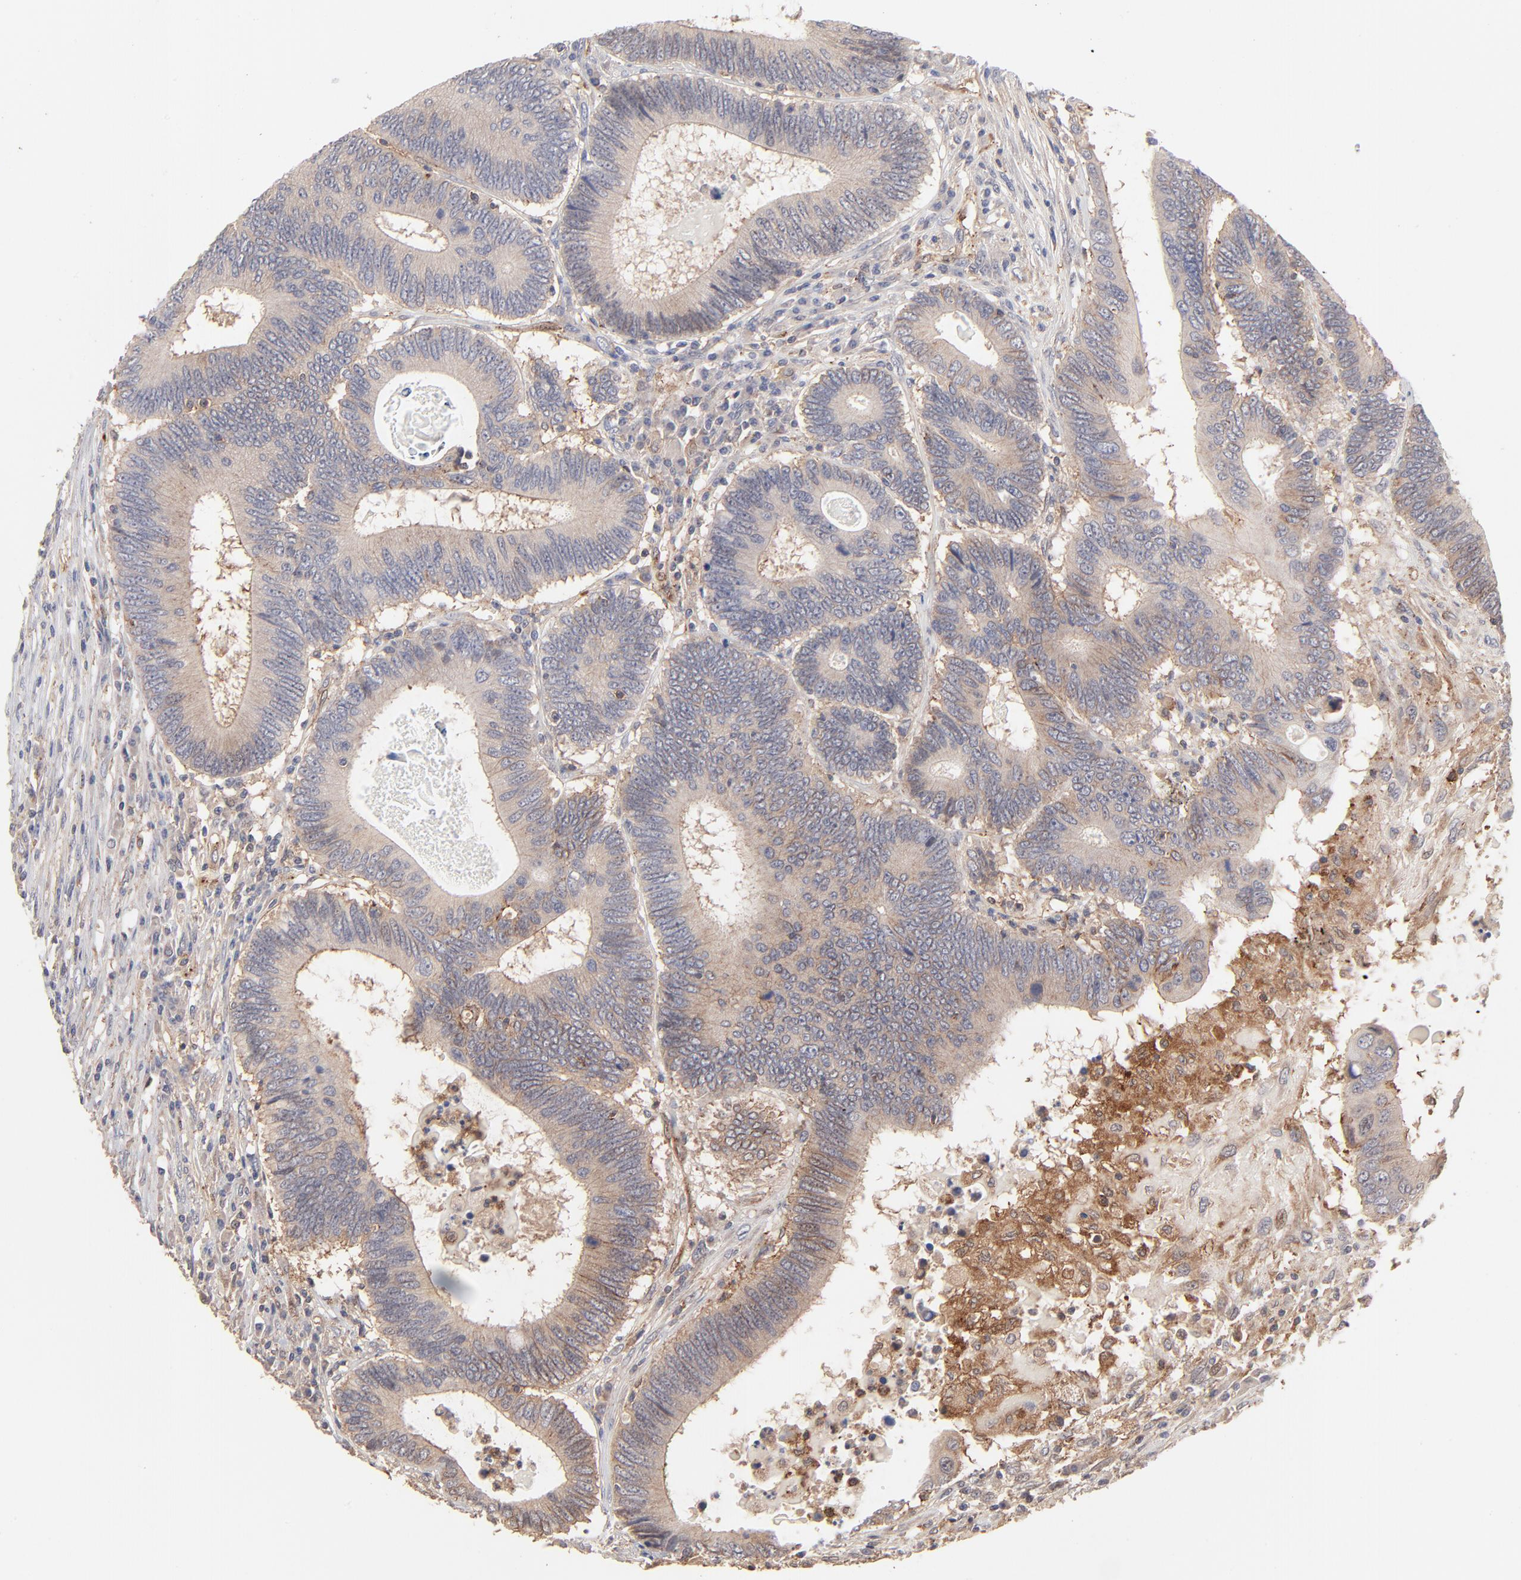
{"staining": {"intensity": "weak", "quantity": ">75%", "location": "cytoplasmic/membranous"}, "tissue": "colorectal cancer", "cell_type": "Tumor cells", "image_type": "cancer", "snomed": [{"axis": "morphology", "description": "Adenocarcinoma, NOS"}, {"axis": "topography", "description": "Colon"}], "caption": "A photomicrograph of human colorectal adenocarcinoma stained for a protein demonstrates weak cytoplasmic/membranous brown staining in tumor cells.", "gene": "IVNS1ABP", "patient": {"sex": "female", "age": 78}}